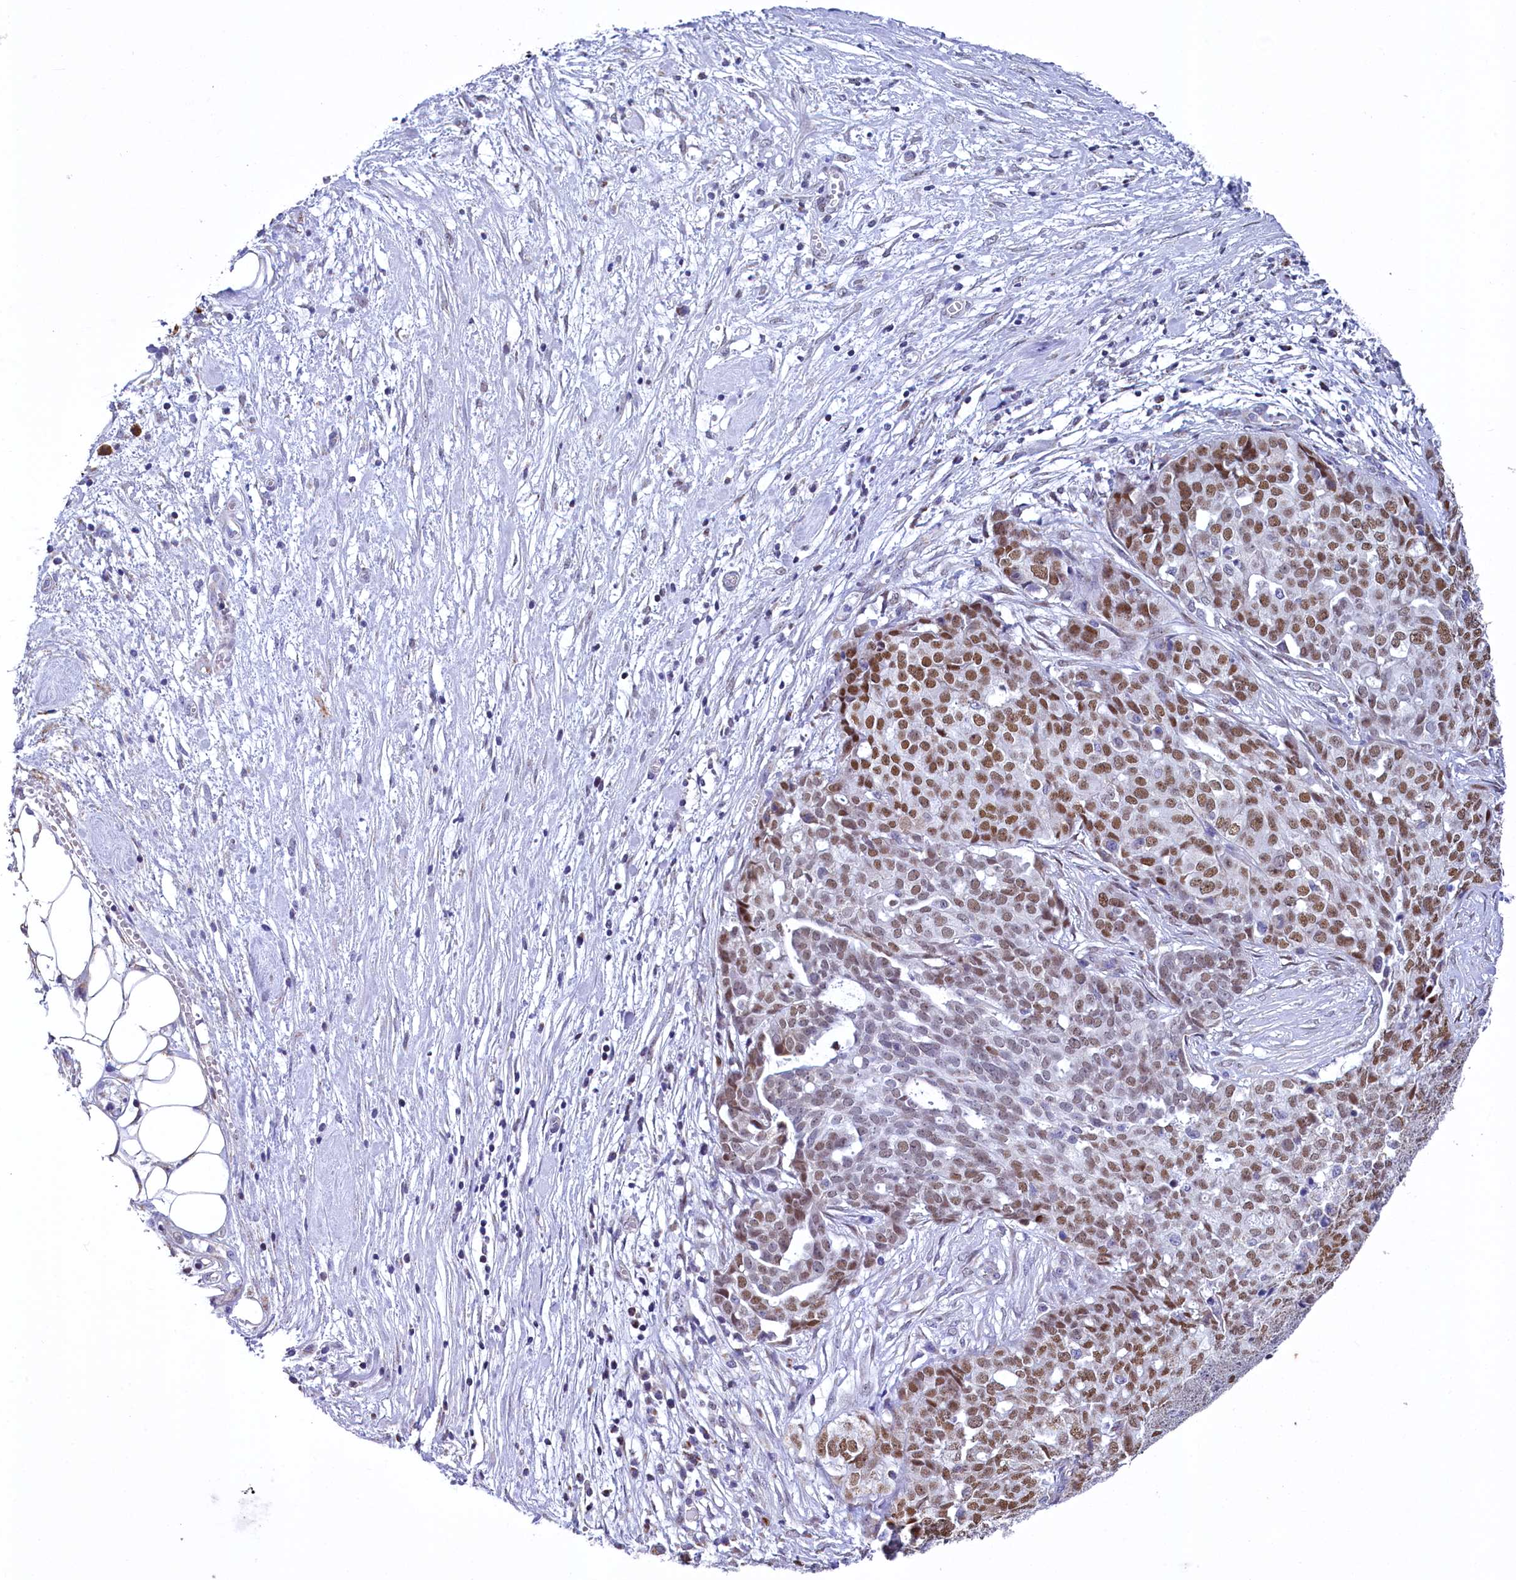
{"staining": {"intensity": "moderate", "quantity": ">75%", "location": "nuclear"}, "tissue": "ovarian cancer", "cell_type": "Tumor cells", "image_type": "cancer", "snomed": [{"axis": "morphology", "description": "Cystadenocarcinoma, serous, NOS"}, {"axis": "topography", "description": "Soft tissue"}, {"axis": "topography", "description": "Ovary"}], "caption": "High-power microscopy captured an immunohistochemistry (IHC) image of ovarian cancer (serous cystadenocarcinoma), revealing moderate nuclear positivity in approximately >75% of tumor cells.", "gene": "MORN3", "patient": {"sex": "female", "age": 57}}